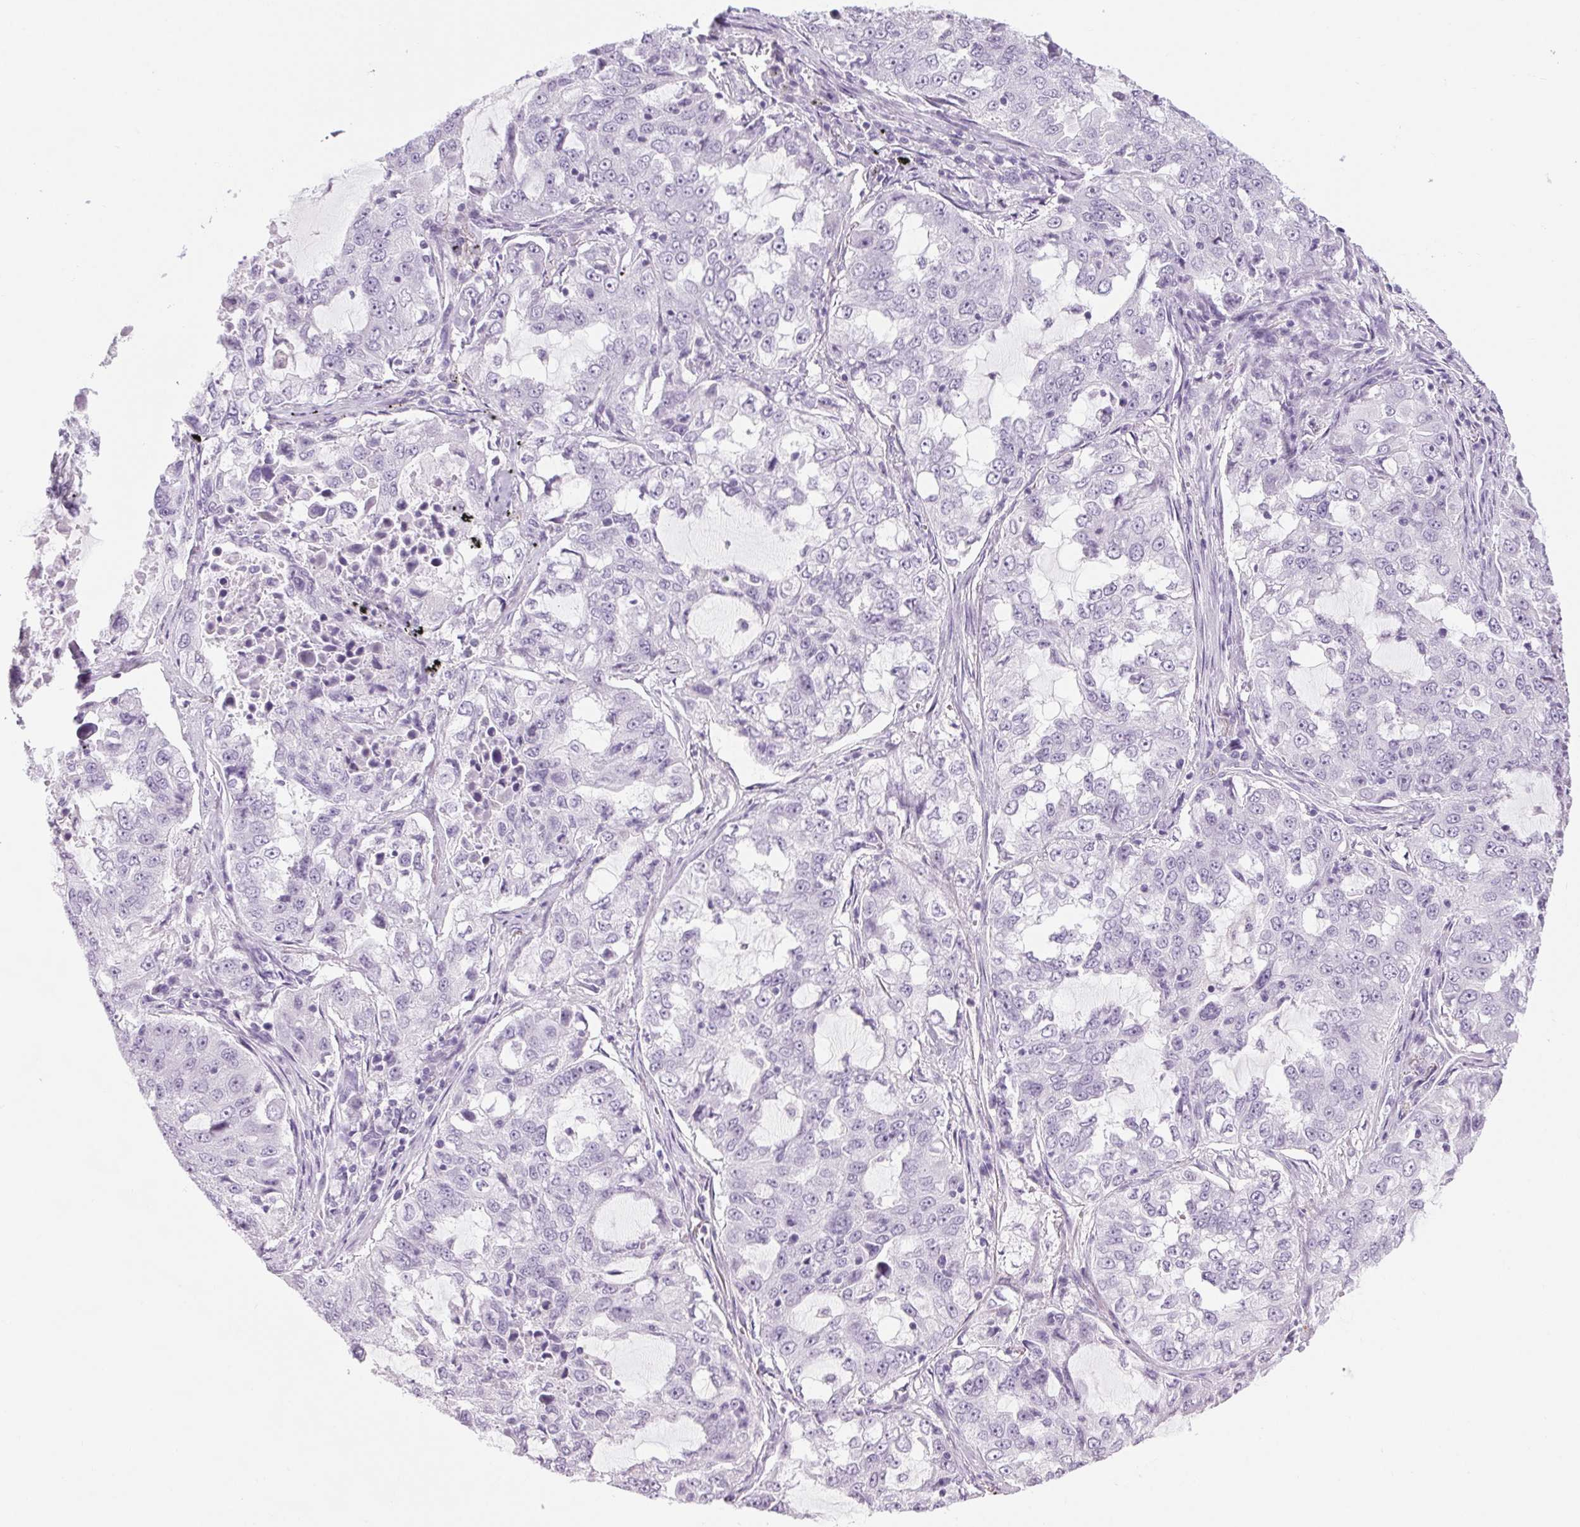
{"staining": {"intensity": "negative", "quantity": "none", "location": "none"}, "tissue": "lung cancer", "cell_type": "Tumor cells", "image_type": "cancer", "snomed": [{"axis": "morphology", "description": "Adenocarcinoma, NOS"}, {"axis": "topography", "description": "Lung"}], "caption": "Immunohistochemistry (IHC) of human lung cancer (adenocarcinoma) shows no staining in tumor cells.", "gene": "LRP2", "patient": {"sex": "female", "age": 61}}